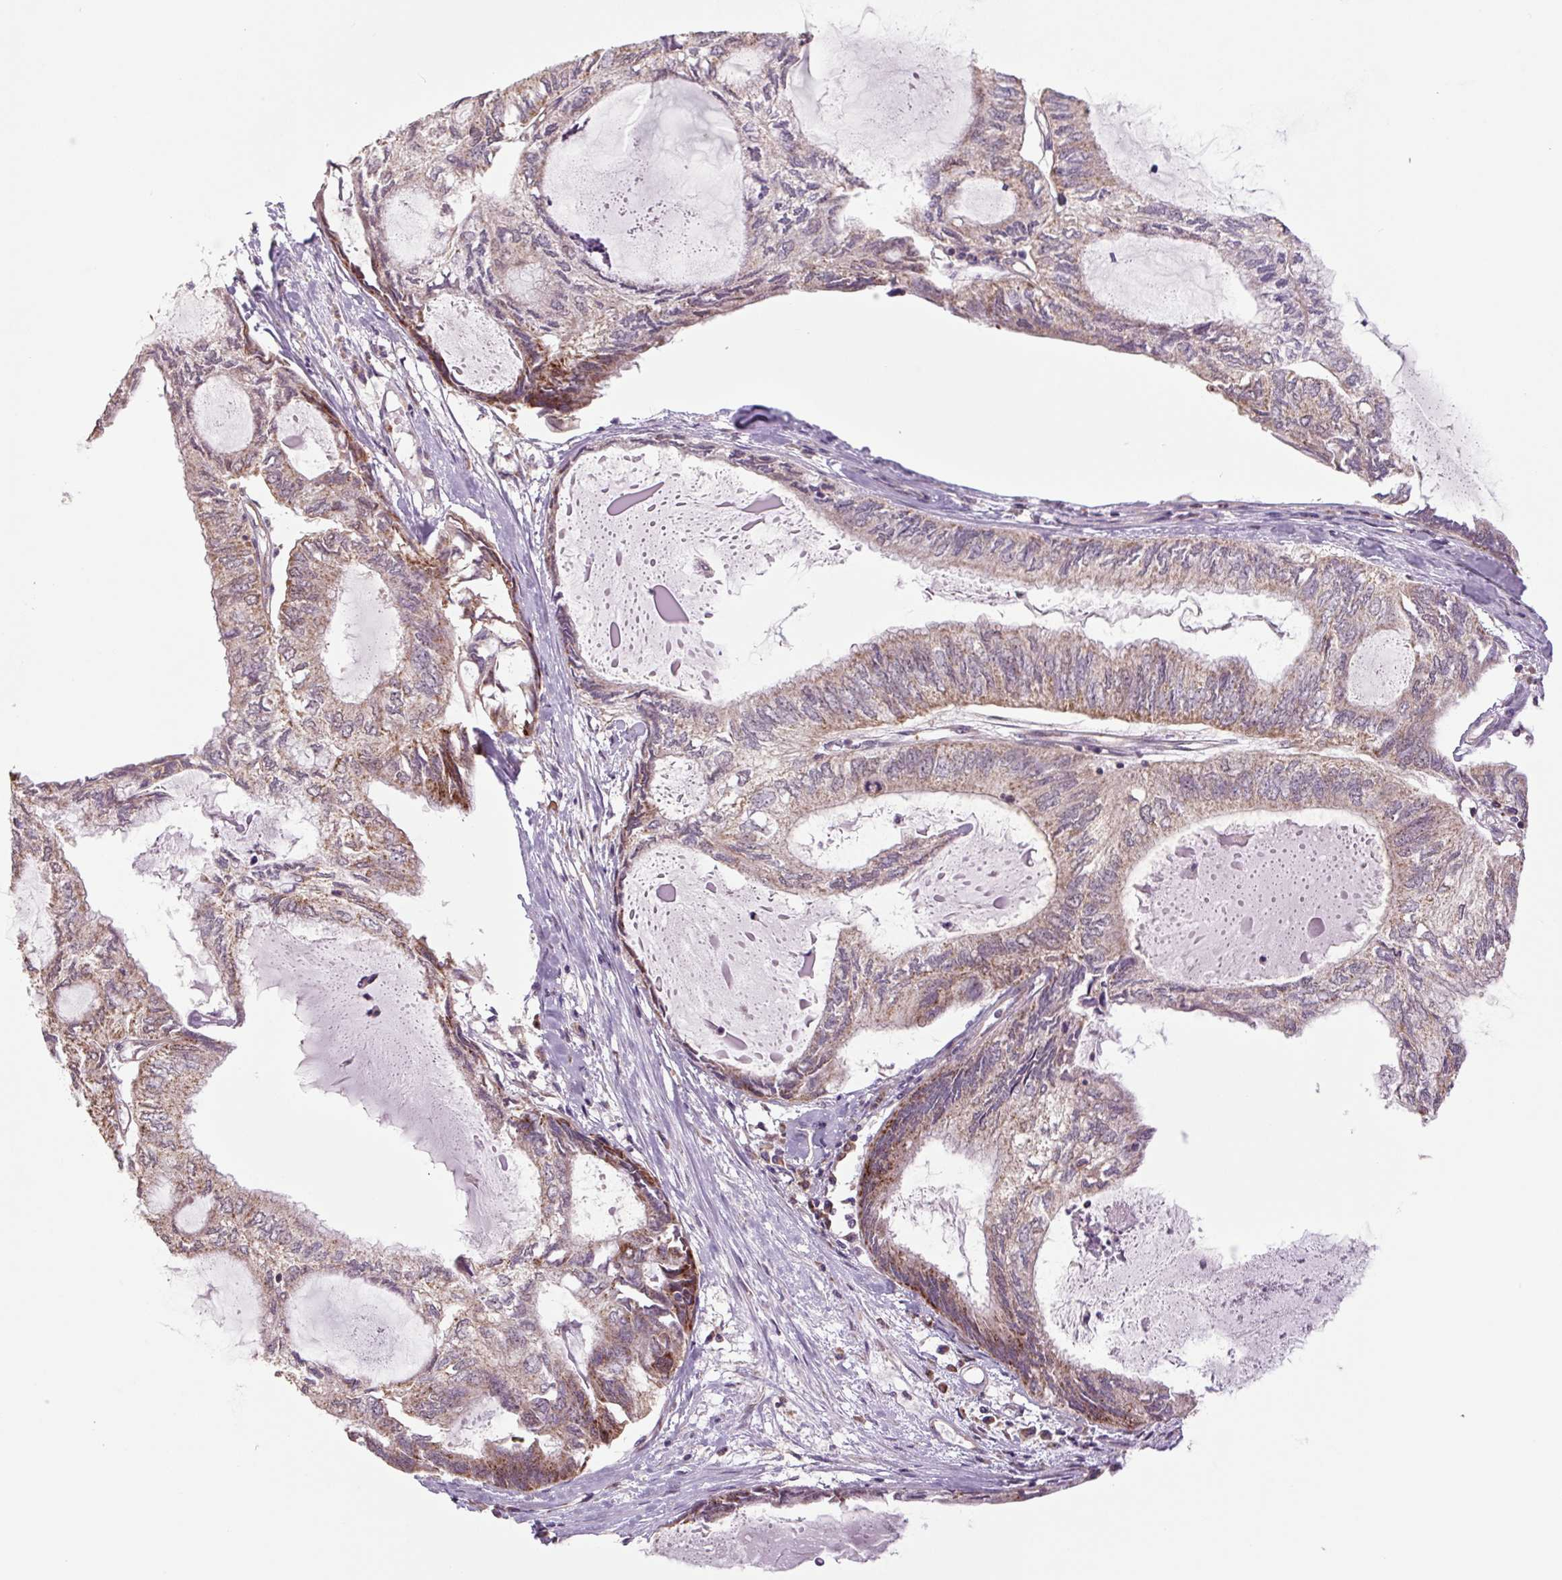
{"staining": {"intensity": "weak", "quantity": "25%-75%", "location": "cytoplasmic/membranous"}, "tissue": "endometrial cancer", "cell_type": "Tumor cells", "image_type": "cancer", "snomed": [{"axis": "morphology", "description": "Adenocarcinoma, NOS"}, {"axis": "topography", "description": "Endometrium"}], "caption": "Immunohistochemistry (IHC) staining of adenocarcinoma (endometrial), which reveals low levels of weak cytoplasmic/membranous staining in about 25%-75% of tumor cells indicating weak cytoplasmic/membranous protein expression. The staining was performed using DAB (3,3'-diaminobenzidine) (brown) for protein detection and nuclei were counterstained in hematoxylin (blue).", "gene": "TMEM160", "patient": {"sex": "female", "age": 80}}